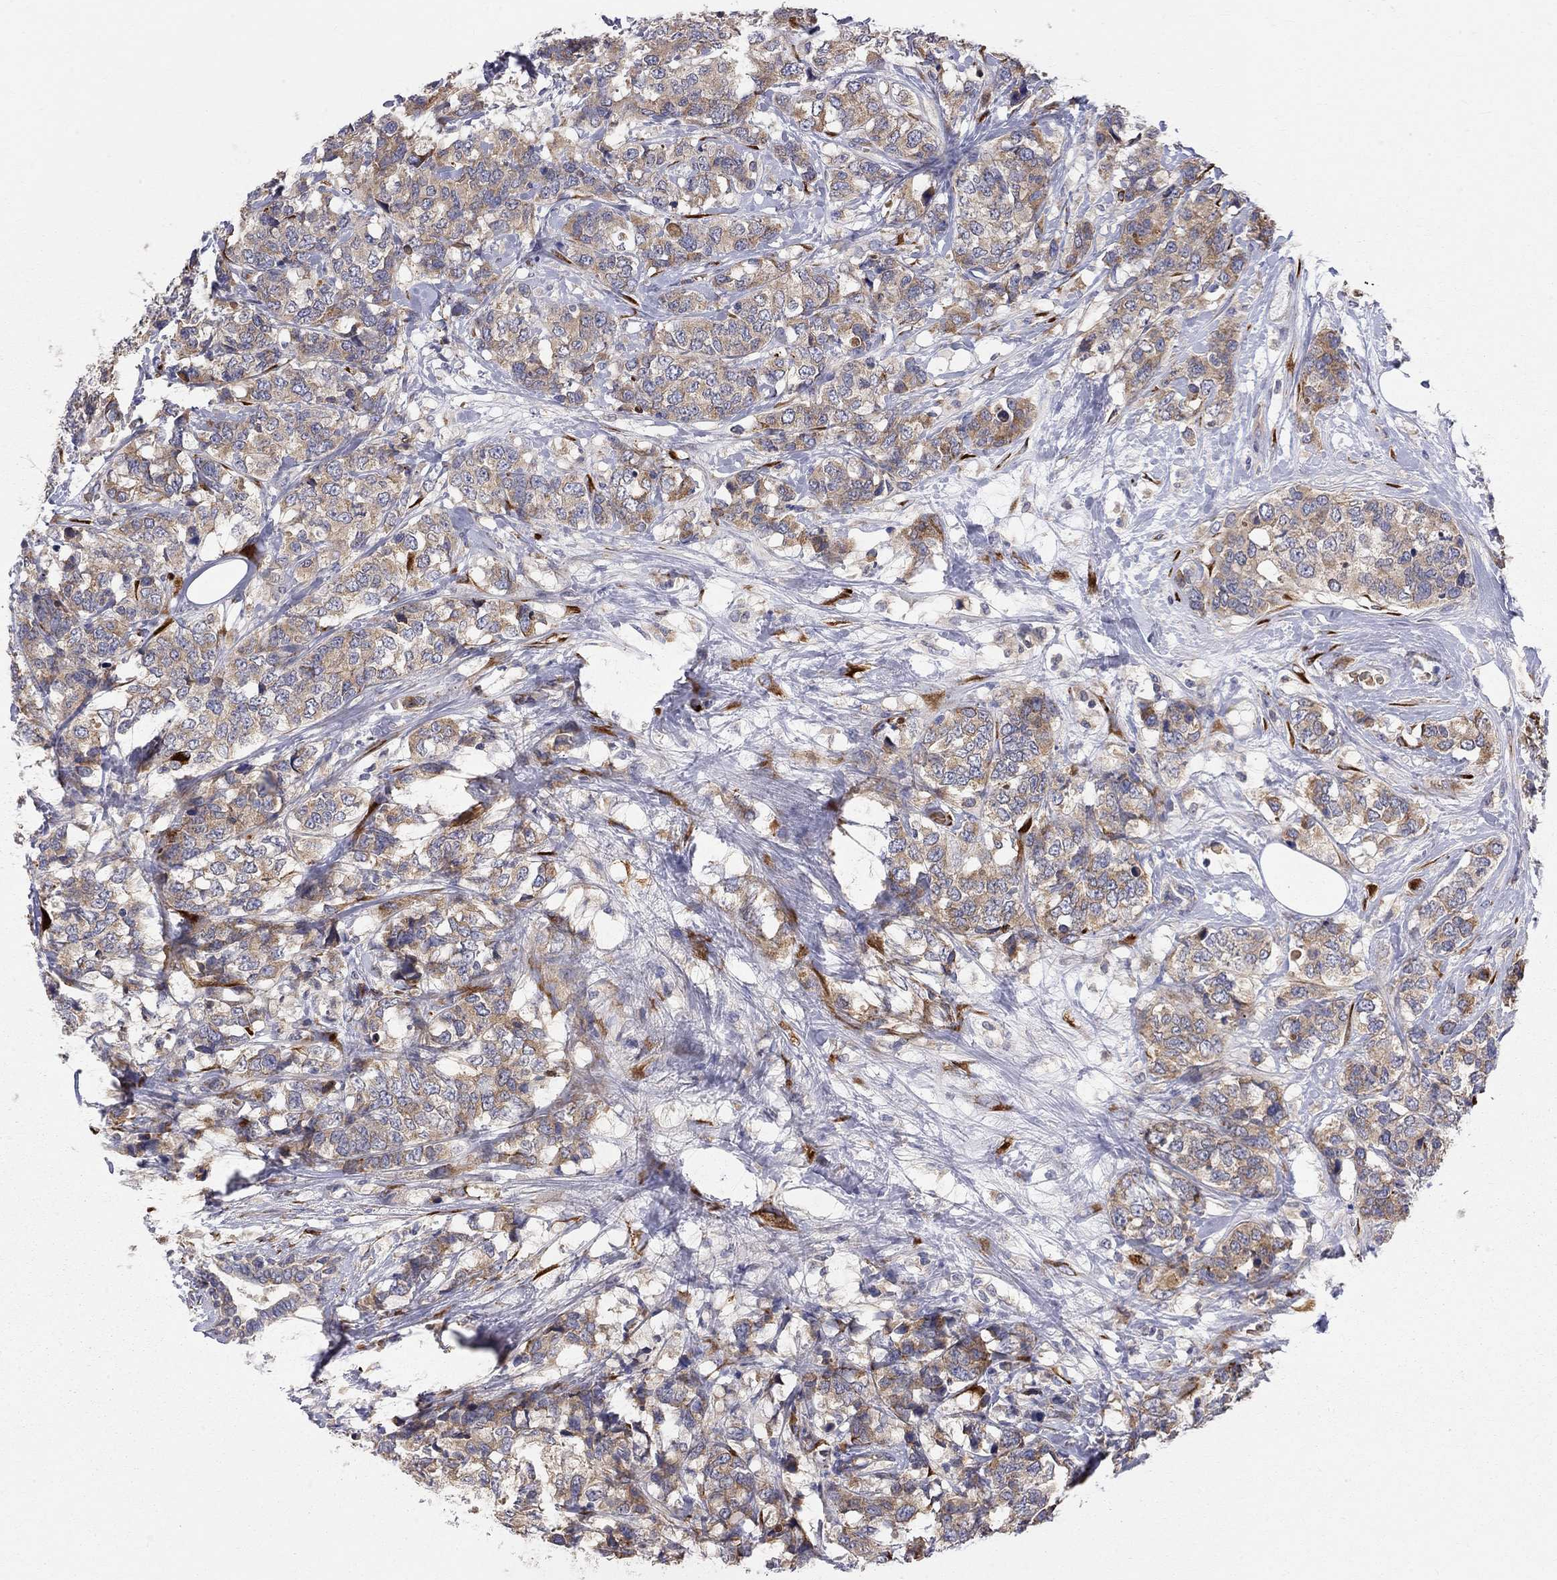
{"staining": {"intensity": "moderate", "quantity": ">75%", "location": "cytoplasmic/membranous"}, "tissue": "breast cancer", "cell_type": "Tumor cells", "image_type": "cancer", "snomed": [{"axis": "morphology", "description": "Lobular carcinoma"}, {"axis": "topography", "description": "Breast"}], "caption": "Brown immunohistochemical staining in breast cancer (lobular carcinoma) reveals moderate cytoplasmic/membranous expression in about >75% of tumor cells.", "gene": "CASTOR1", "patient": {"sex": "female", "age": 59}}